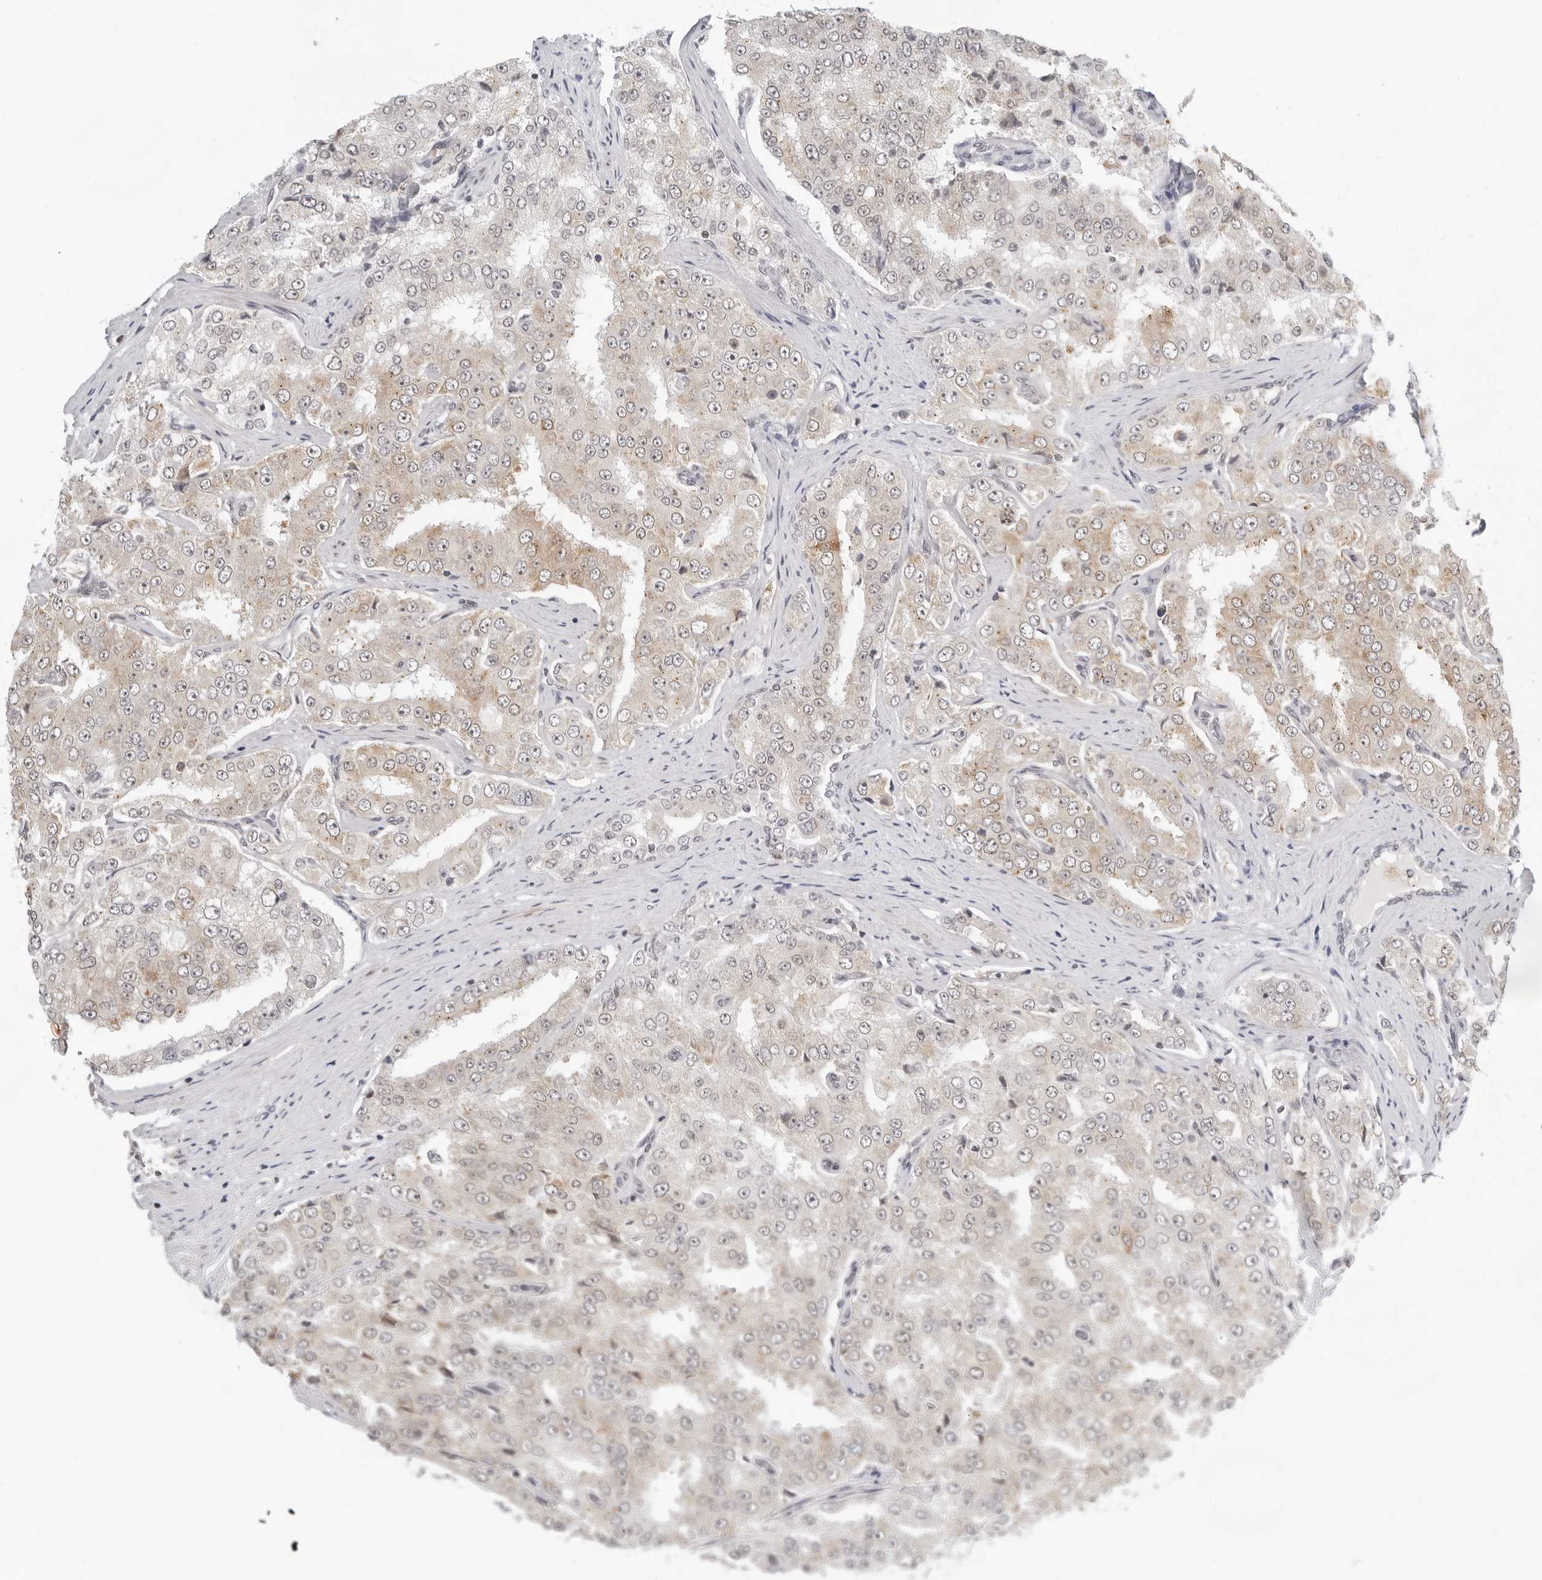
{"staining": {"intensity": "weak", "quantity": ">75%", "location": "cytoplasmic/membranous"}, "tissue": "prostate cancer", "cell_type": "Tumor cells", "image_type": "cancer", "snomed": [{"axis": "morphology", "description": "Adenocarcinoma, High grade"}, {"axis": "topography", "description": "Prostate"}], "caption": "Immunohistochemical staining of human prostate cancer displays weak cytoplasmic/membranous protein staining in approximately >75% of tumor cells.", "gene": "TOX4", "patient": {"sex": "male", "age": 58}}